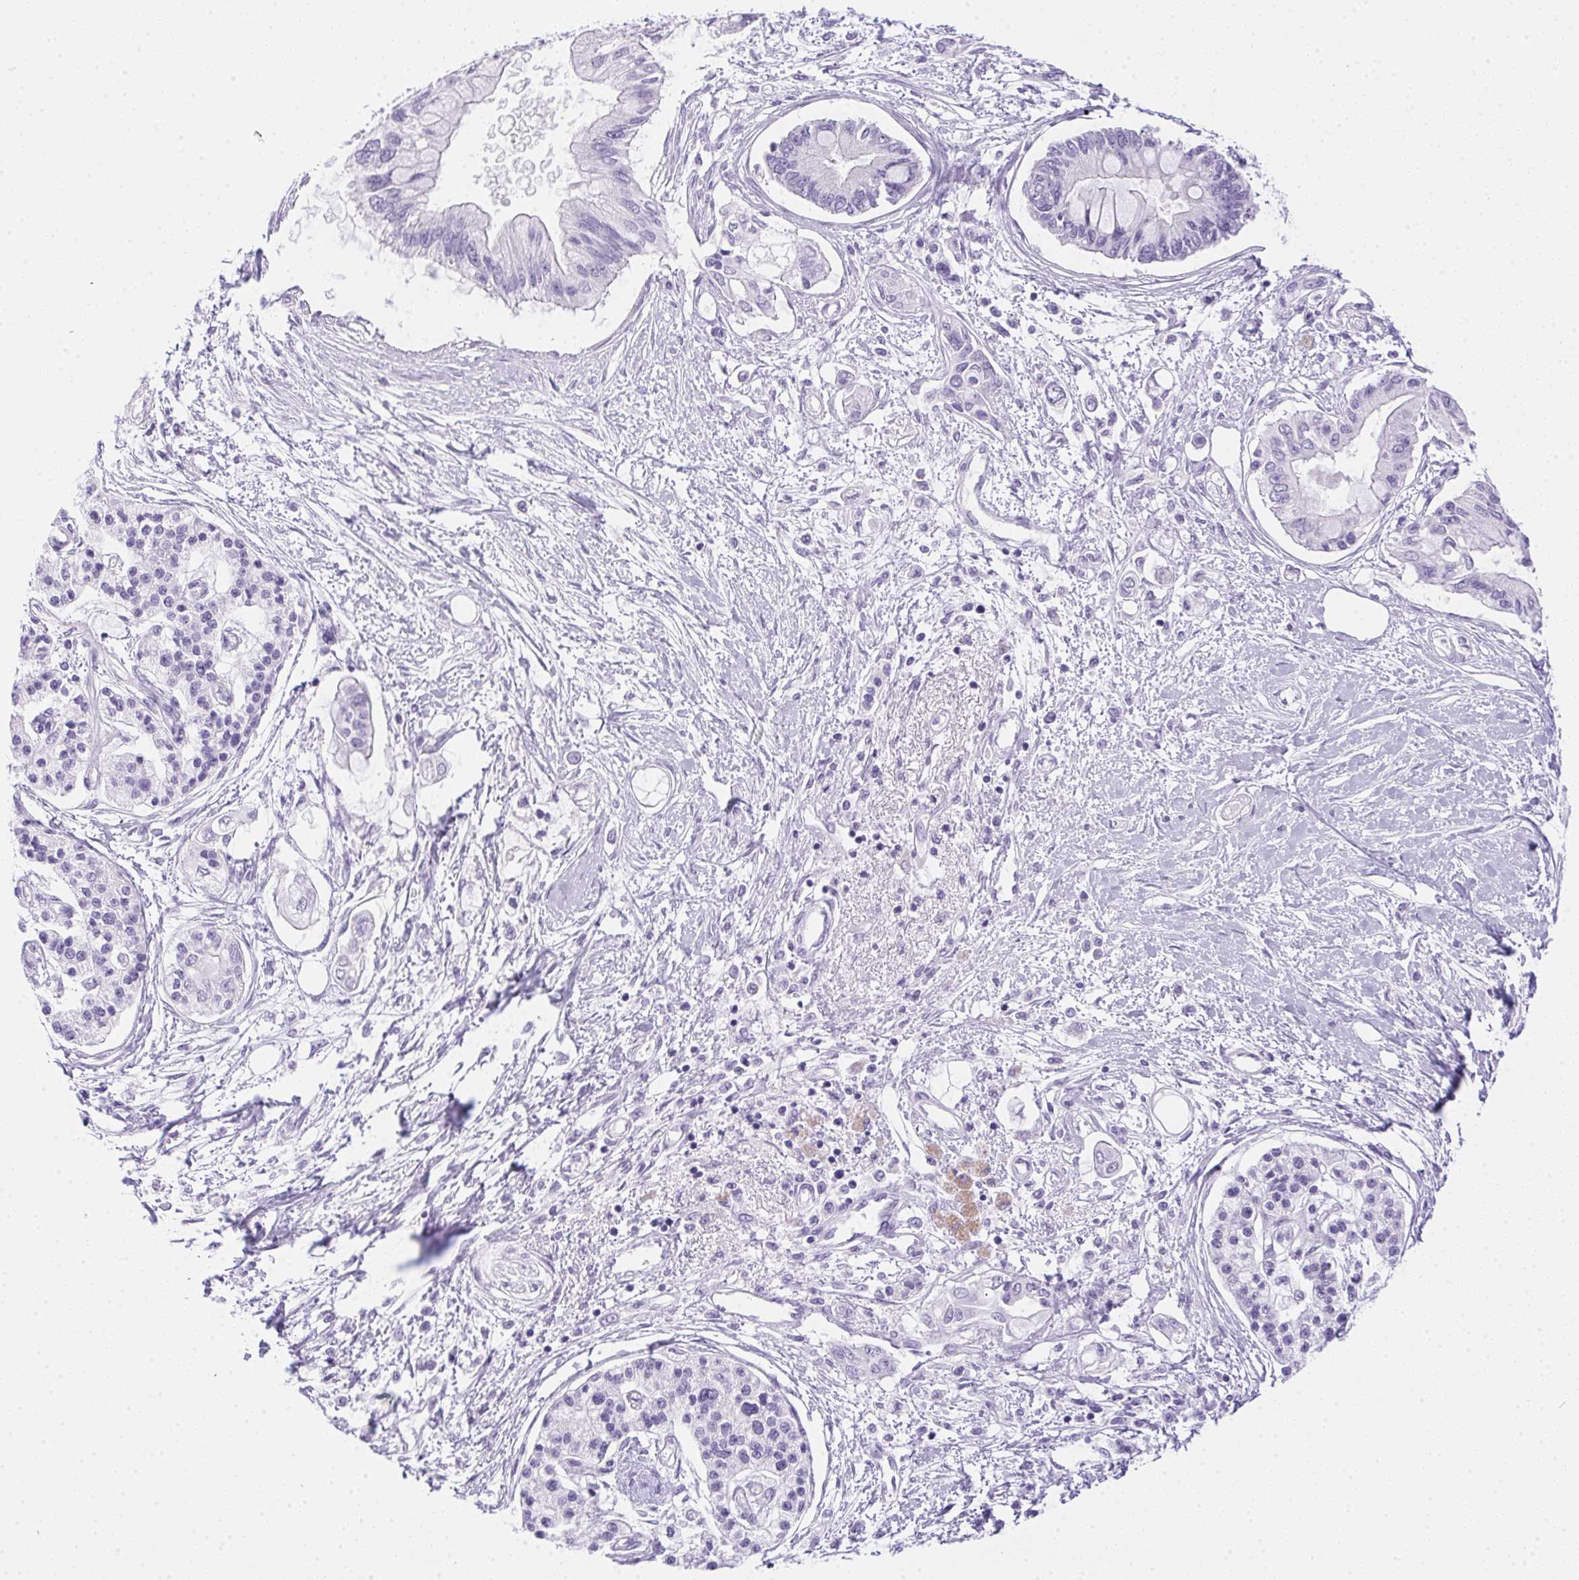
{"staining": {"intensity": "negative", "quantity": "none", "location": "none"}, "tissue": "pancreatic cancer", "cell_type": "Tumor cells", "image_type": "cancer", "snomed": [{"axis": "morphology", "description": "Adenocarcinoma, NOS"}, {"axis": "topography", "description": "Pancreas"}], "caption": "Micrograph shows no protein staining in tumor cells of pancreatic adenocarcinoma tissue.", "gene": "SPACA5B", "patient": {"sex": "female", "age": 77}}